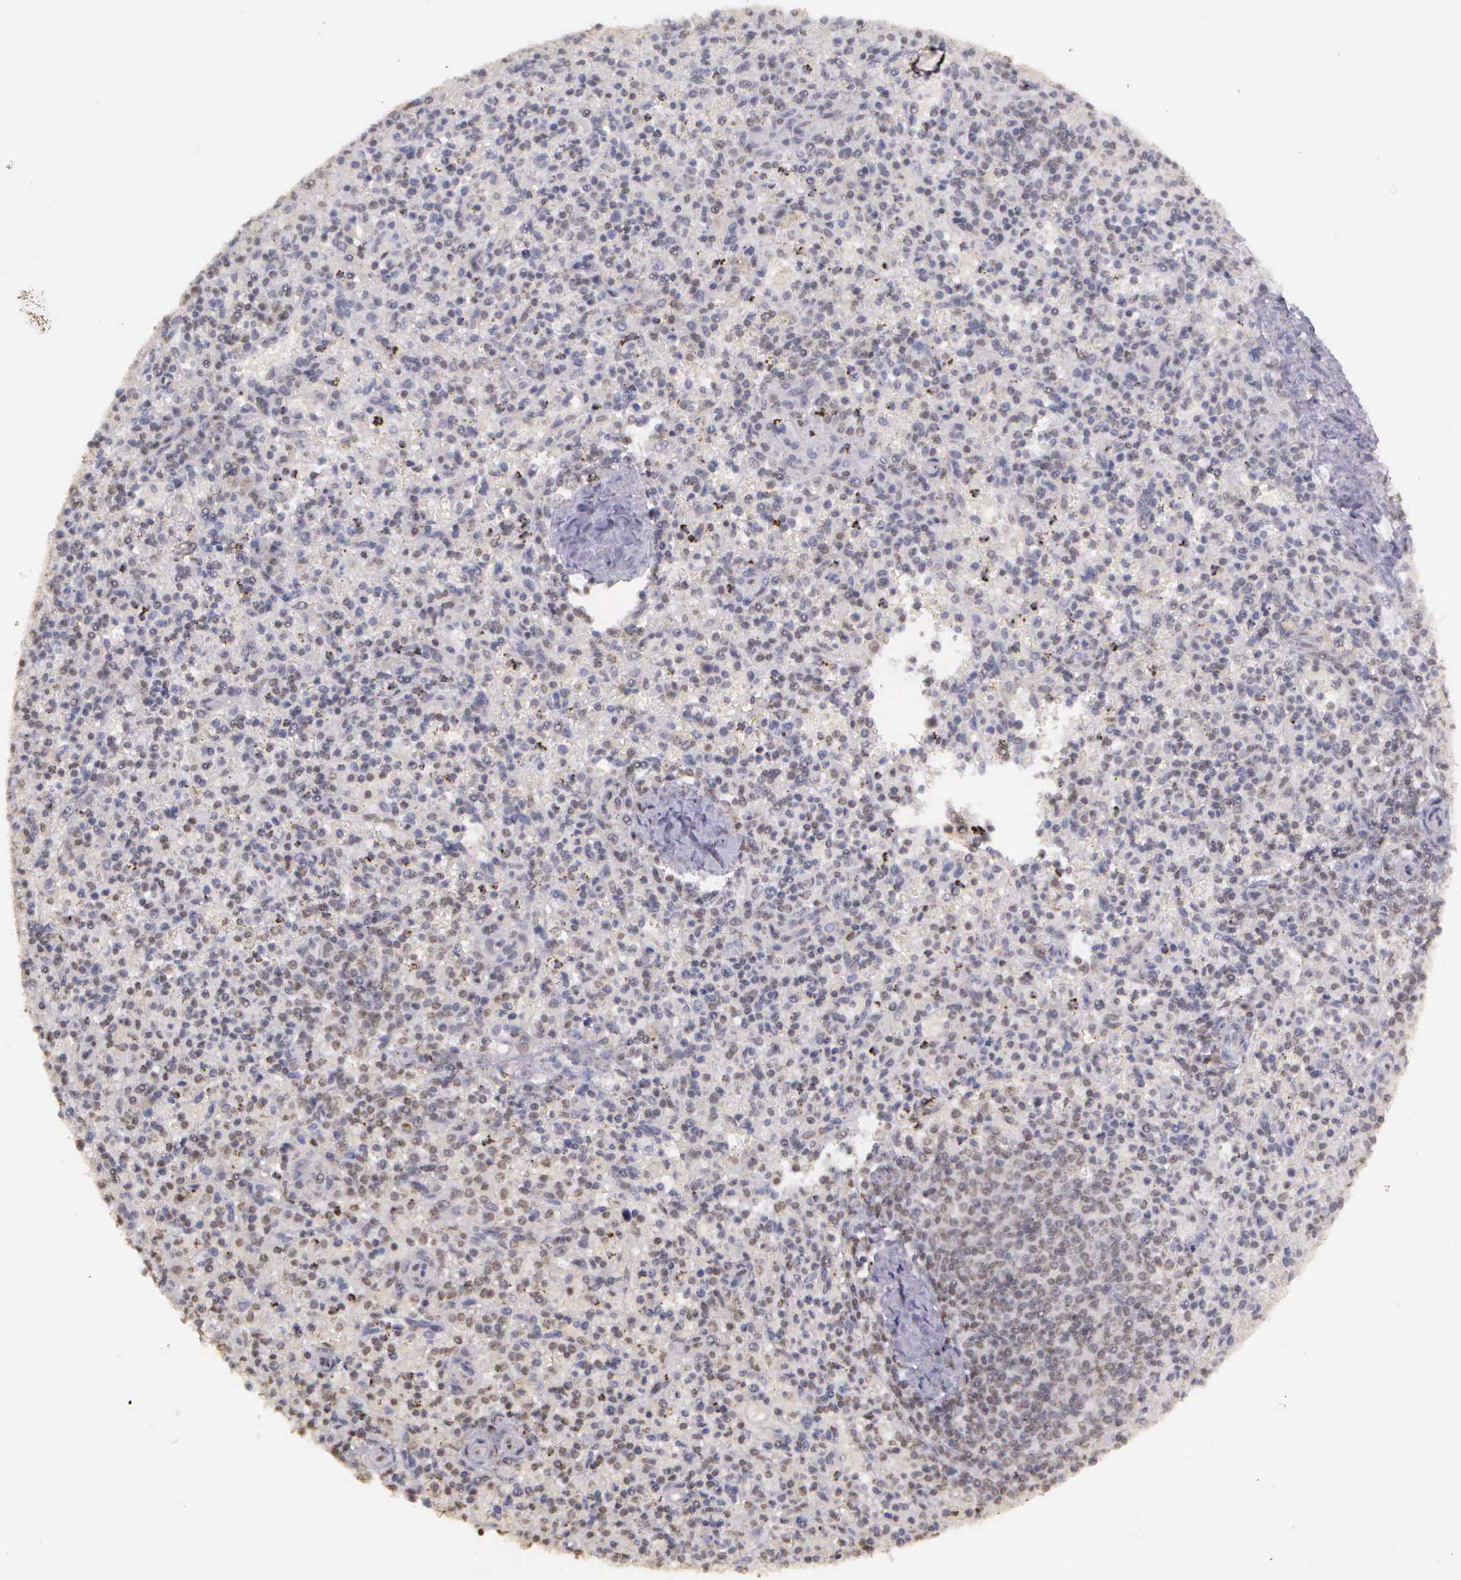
{"staining": {"intensity": "negative", "quantity": "none", "location": "none"}, "tissue": "spleen", "cell_type": "Cells in red pulp", "image_type": "normal", "snomed": [{"axis": "morphology", "description": "Normal tissue, NOS"}, {"axis": "topography", "description": "Spleen"}], "caption": "Cells in red pulp are negative for protein expression in normal human spleen. (DAB (3,3'-diaminobenzidine) immunohistochemistry (IHC) visualized using brightfield microscopy, high magnification).", "gene": "ARMCX5", "patient": {"sex": "male", "age": 72}}